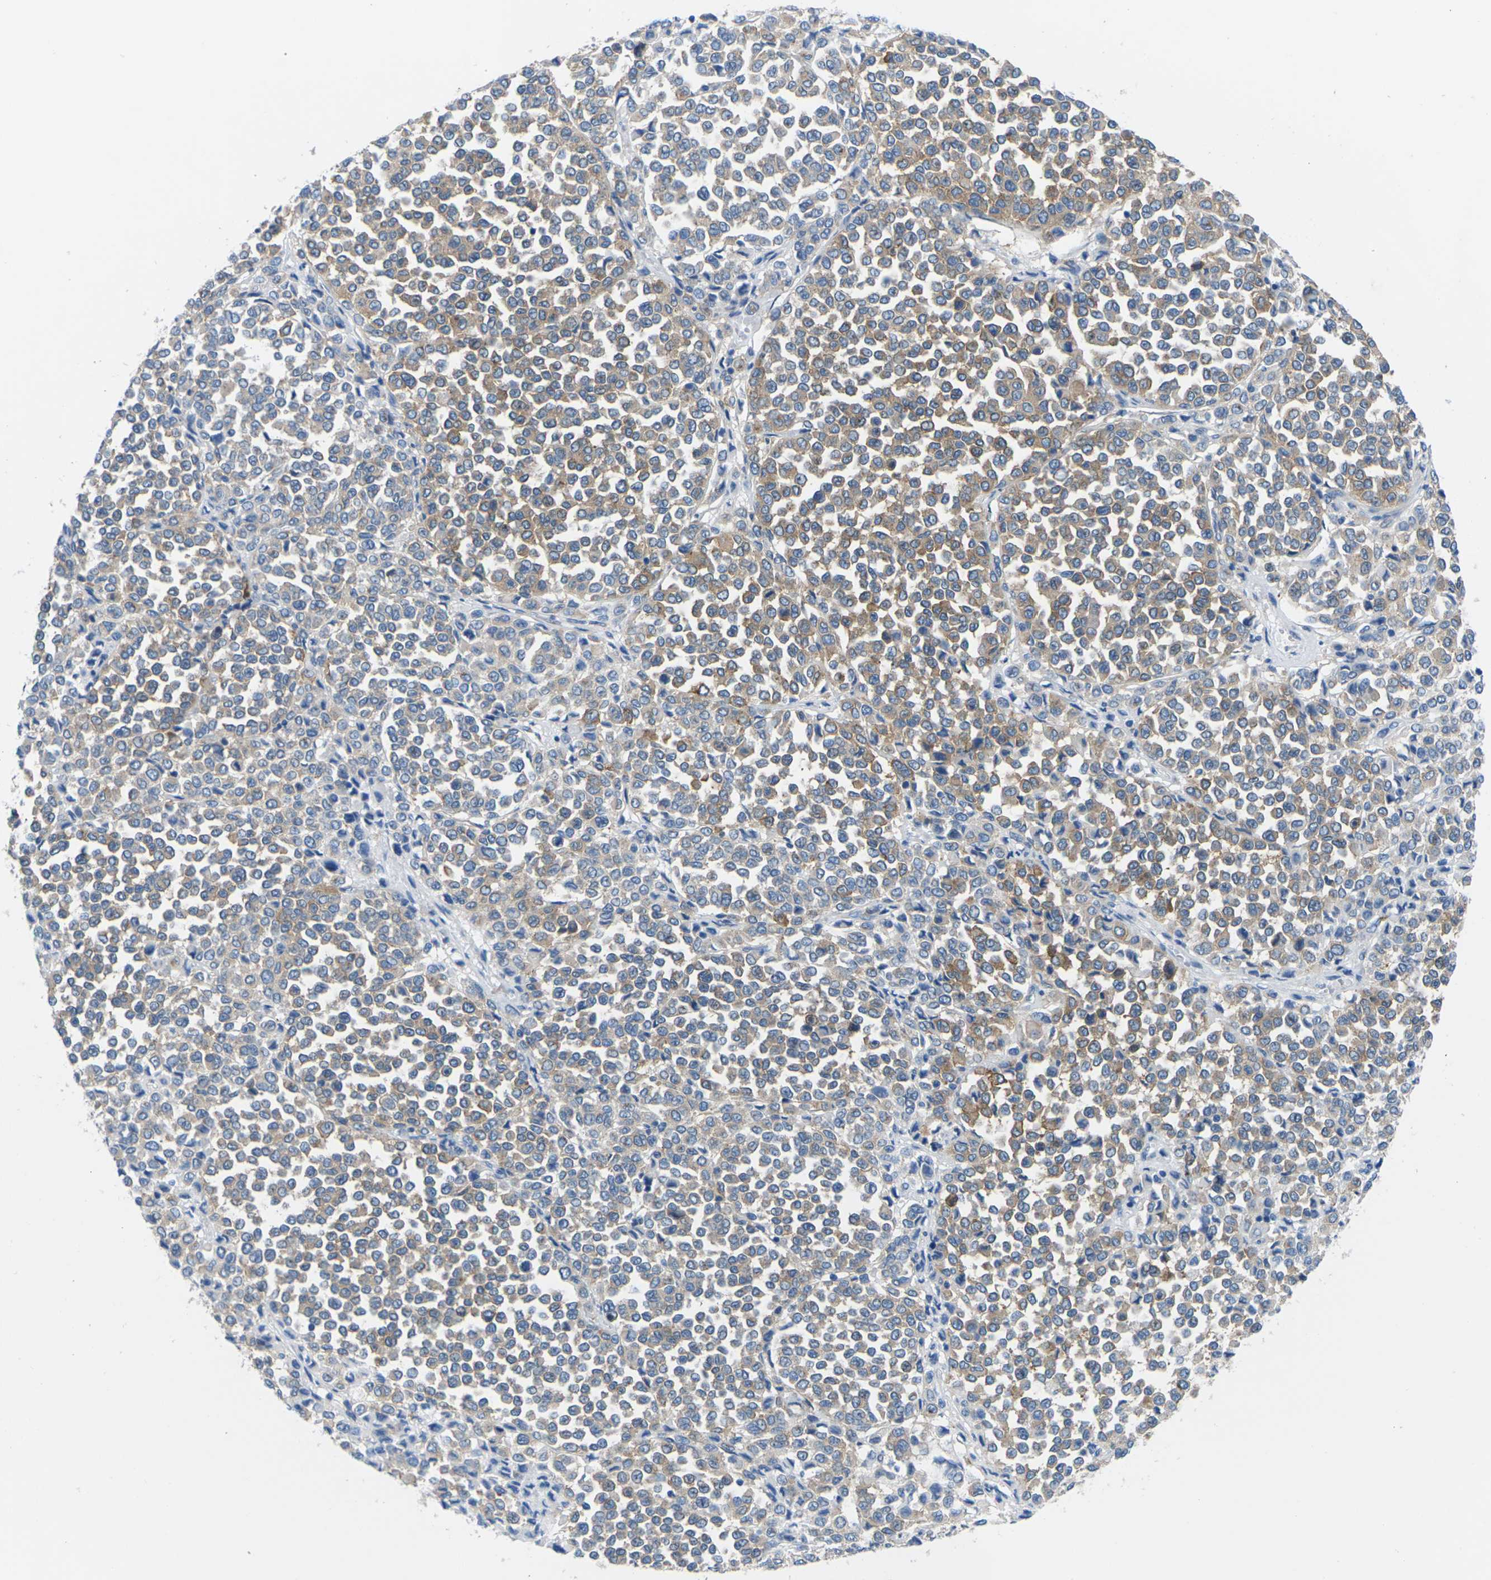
{"staining": {"intensity": "weak", "quantity": "25%-75%", "location": "cytoplasmic/membranous"}, "tissue": "melanoma", "cell_type": "Tumor cells", "image_type": "cancer", "snomed": [{"axis": "morphology", "description": "Malignant melanoma, Metastatic site"}, {"axis": "topography", "description": "Pancreas"}], "caption": "Human malignant melanoma (metastatic site) stained with a brown dye shows weak cytoplasmic/membranous positive staining in about 25%-75% of tumor cells.", "gene": "SYNGR2", "patient": {"sex": "female", "age": 30}}